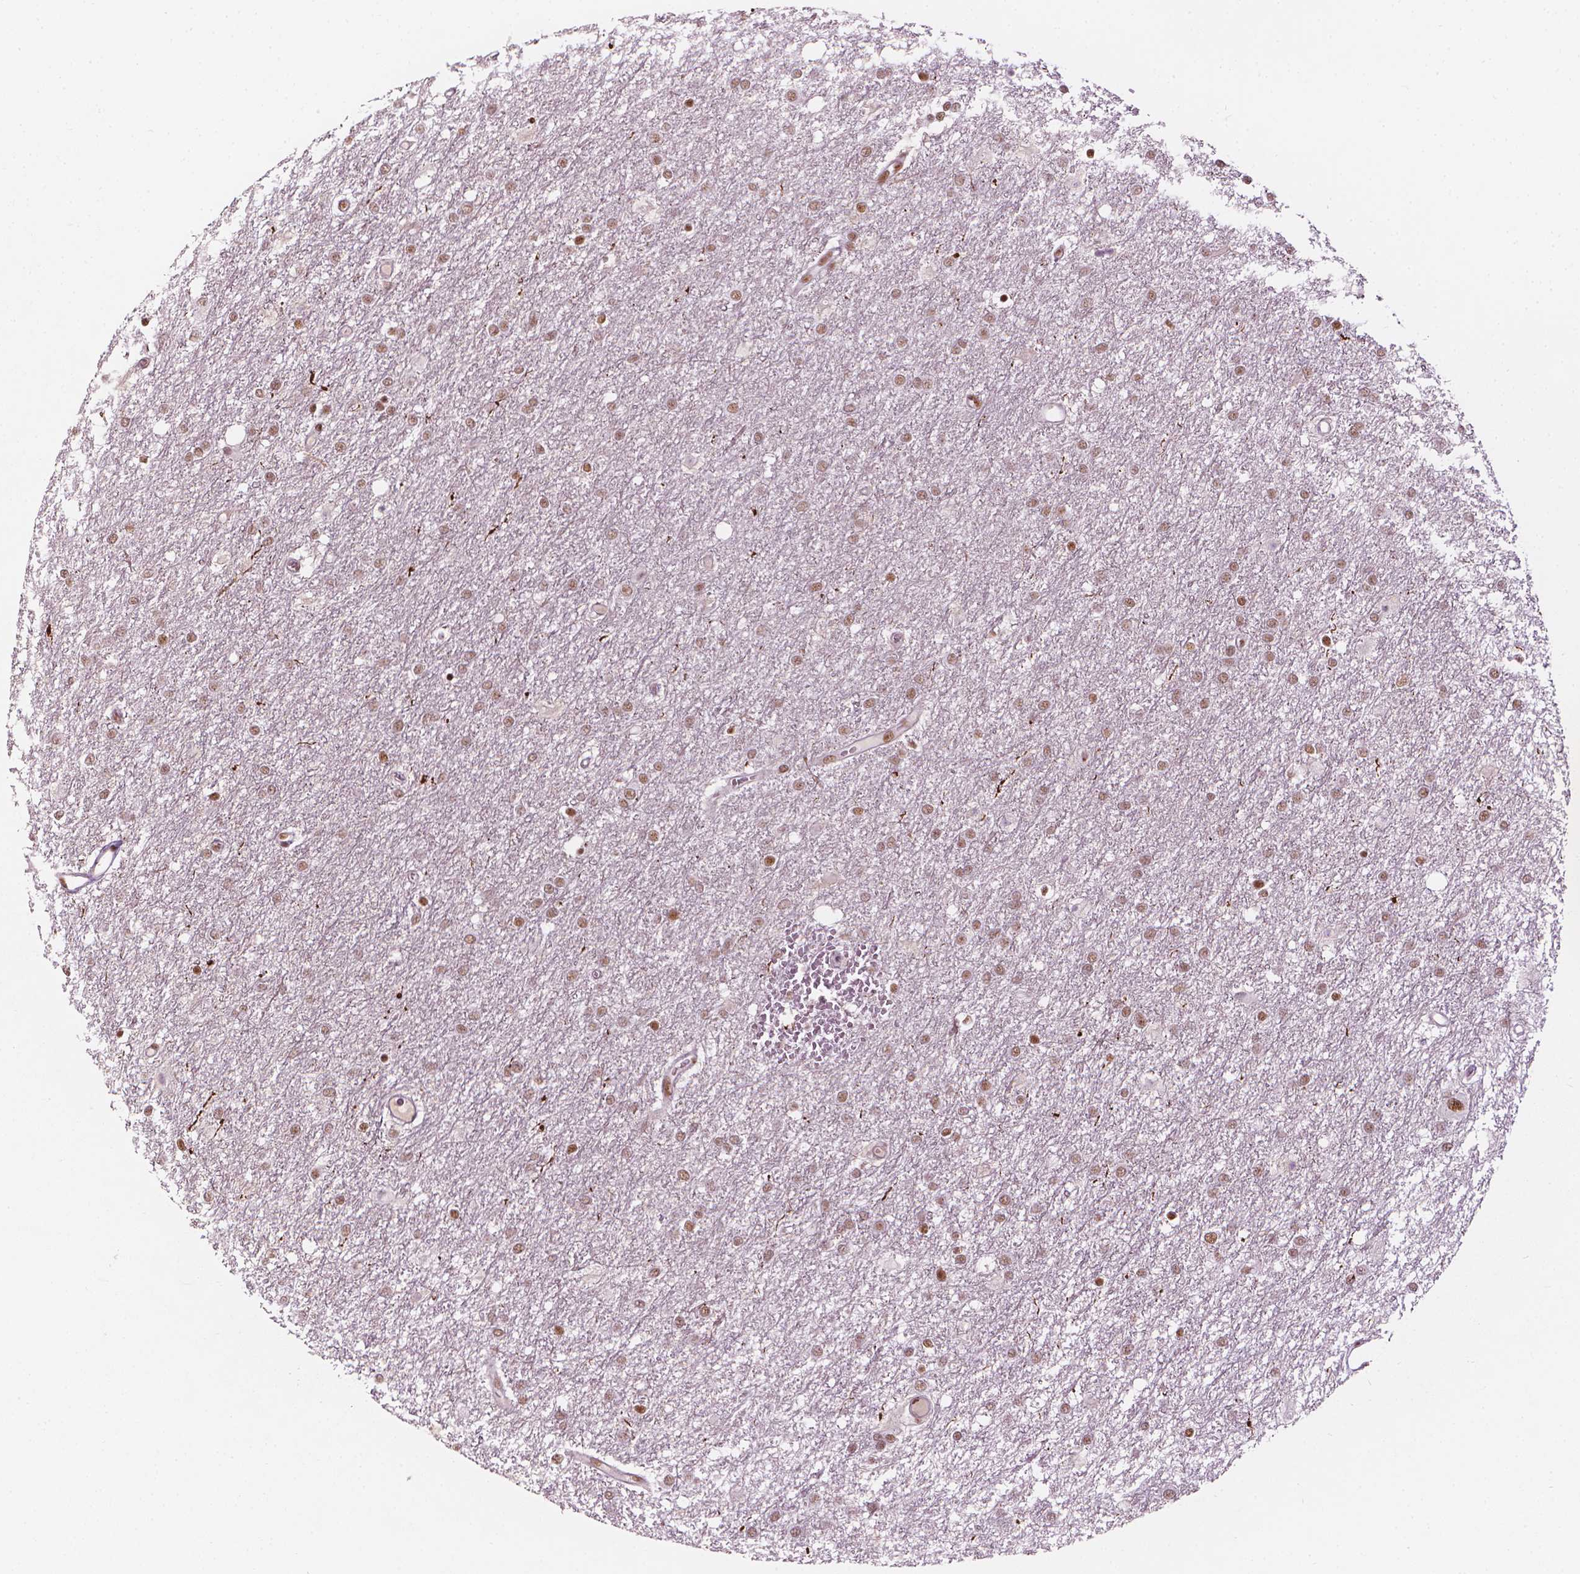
{"staining": {"intensity": "weak", "quantity": ">75%", "location": "nuclear"}, "tissue": "glioma", "cell_type": "Tumor cells", "image_type": "cancer", "snomed": [{"axis": "morphology", "description": "Glioma, malignant, High grade"}, {"axis": "topography", "description": "Brain"}], "caption": "Brown immunohistochemical staining in human high-grade glioma (malignant) reveals weak nuclear expression in approximately >75% of tumor cells.", "gene": "ELF2", "patient": {"sex": "female", "age": 61}}